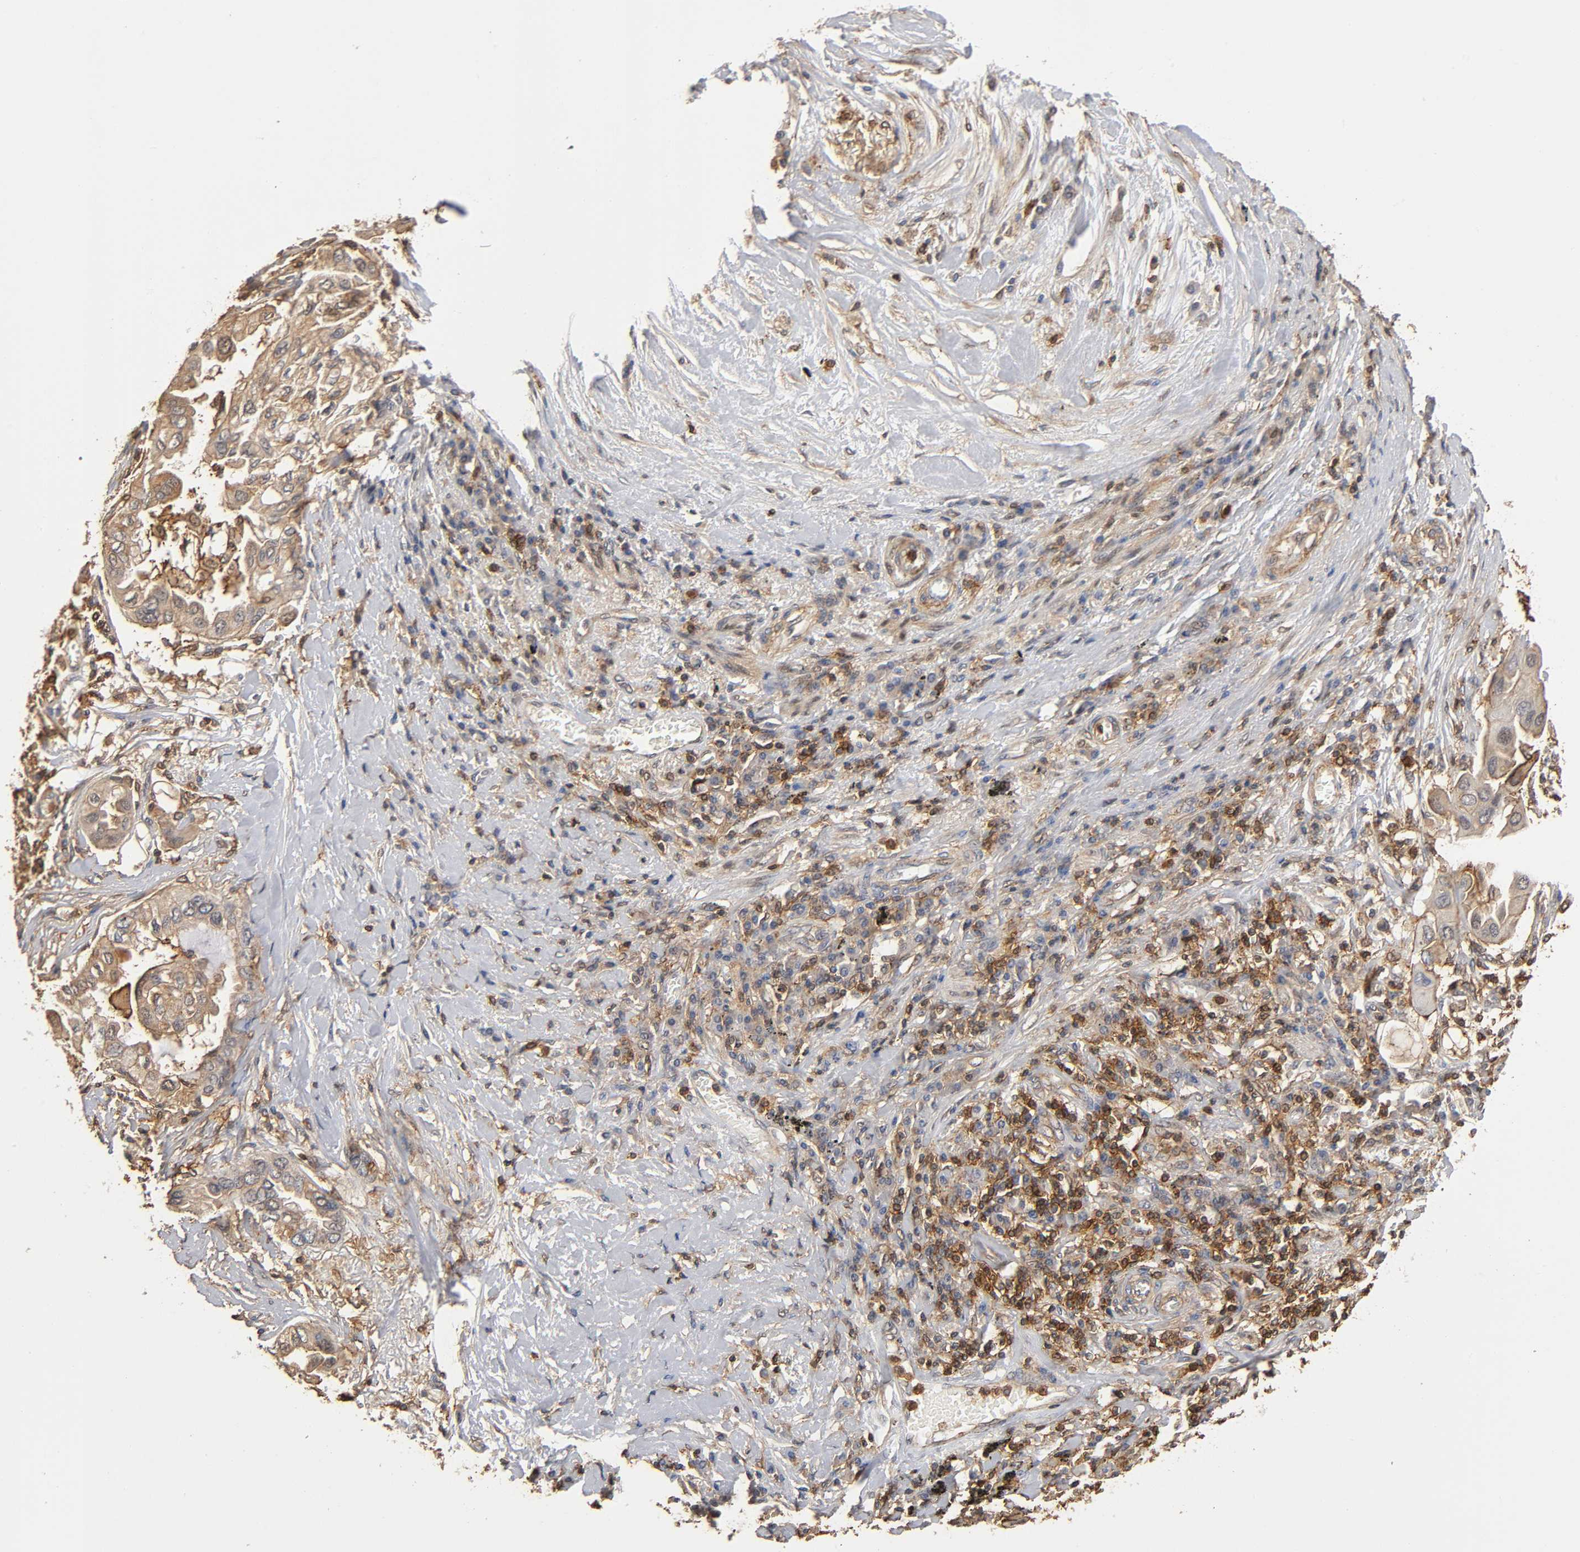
{"staining": {"intensity": "weak", "quantity": ">75%", "location": "cytoplasmic/membranous"}, "tissue": "lung cancer", "cell_type": "Tumor cells", "image_type": "cancer", "snomed": [{"axis": "morphology", "description": "Adenocarcinoma, NOS"}, {"axis": "topography", "description": "Lung"}], "caption": "Immunohistochemistry (DAB) staining of human lung adenocarcinoma exhibits weak cytoplasmic/membranous protein expression in about >75% of tumor cells.", "gene": "ANXA11", "patient": {"sex": "female", "age": 76}}